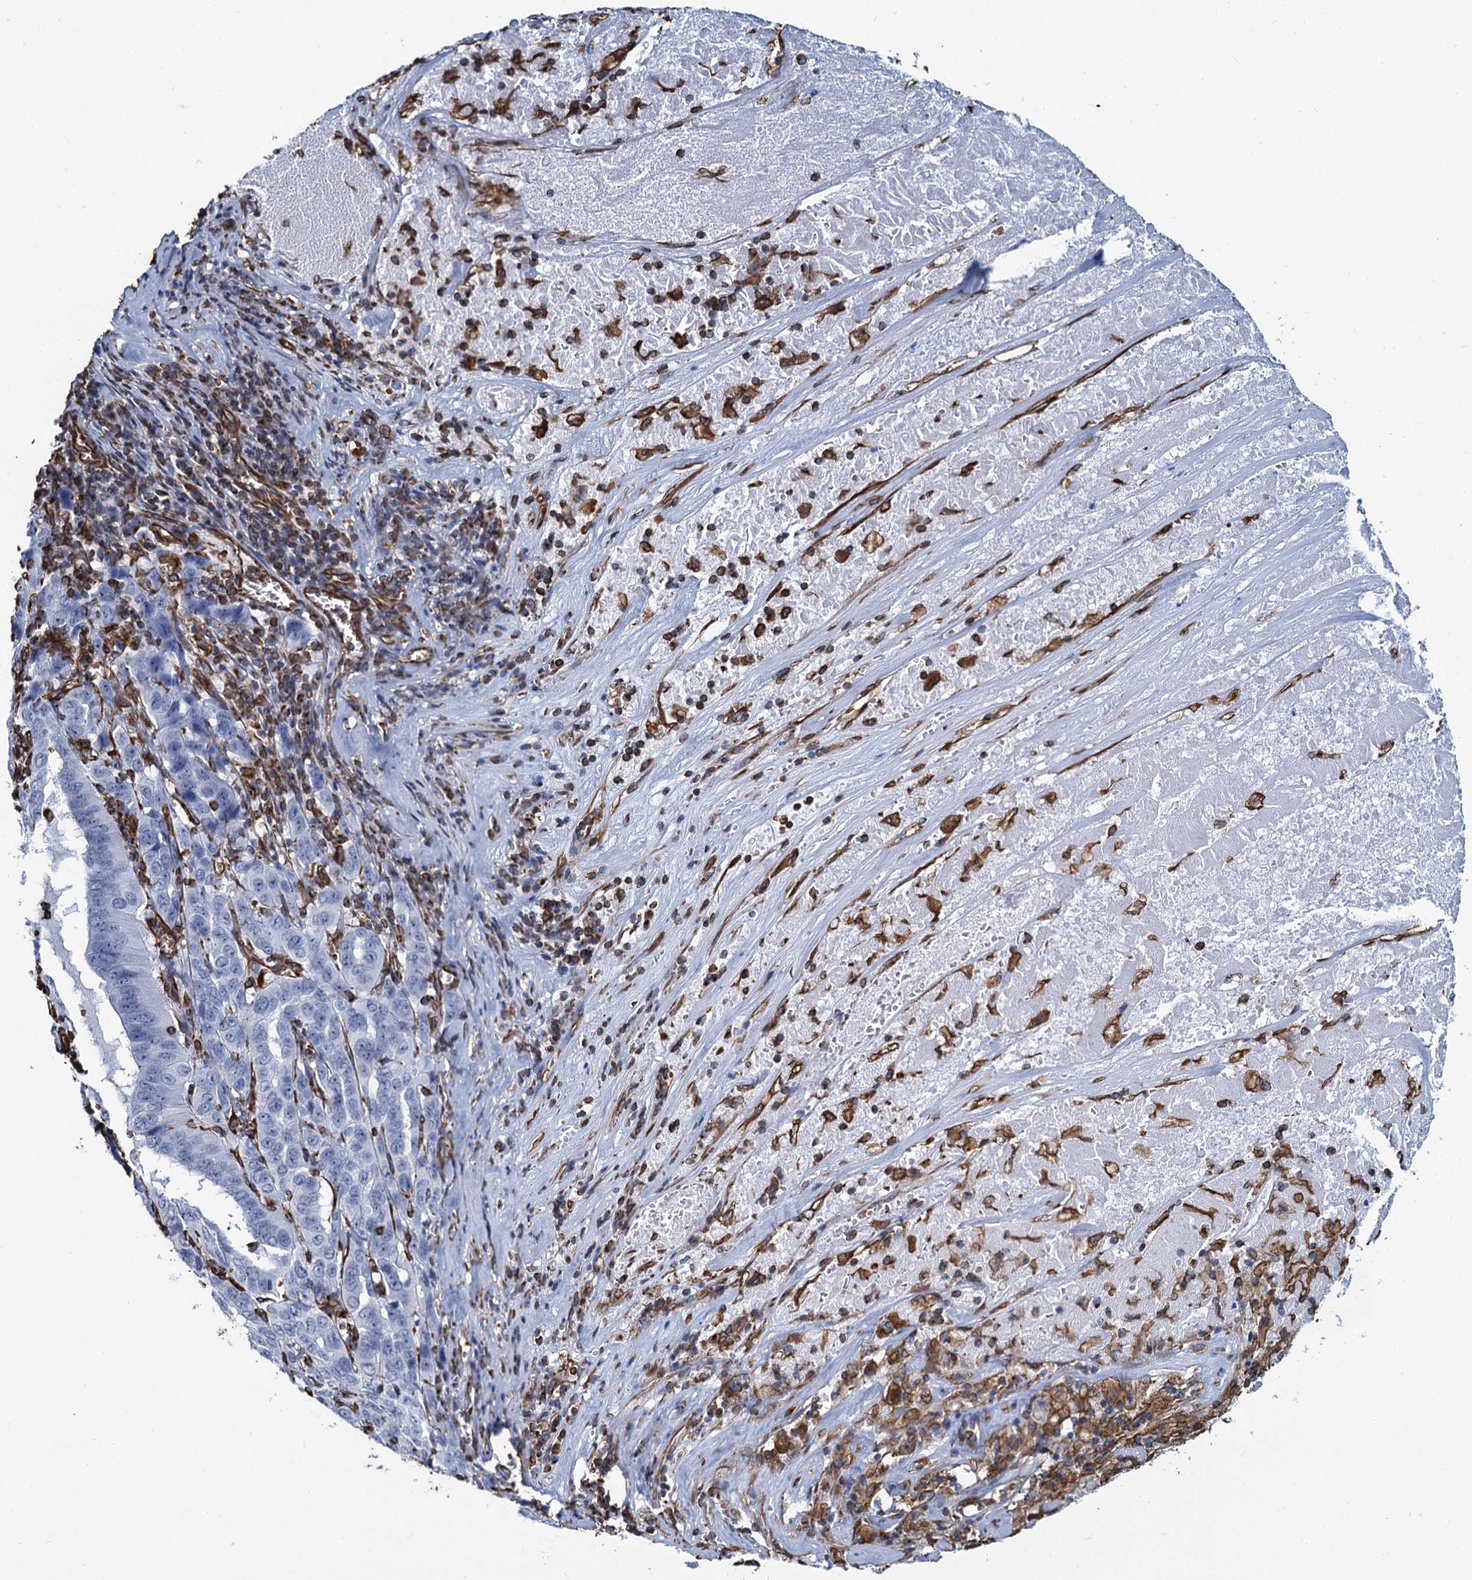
{"staining": {"intensity": "negative", "quantity": "none", "location": "none"}, "tissue": "pancreatic cancer", "cell_type": "Tumor cells", "image_type": "cancer", "snomed": [{"axis": "morphology", "description": "Adenocarcinoma, NOS"}, {"axis": "topography", "description": "Pancreas"}], "caption": "Immunohistochemistry micrograph of pancreatic cancer stained for a protein (brown), which displays no positivity in tumor cells.", "gene": "PGM2", "patient": {"sex": "male", "age": 63}}